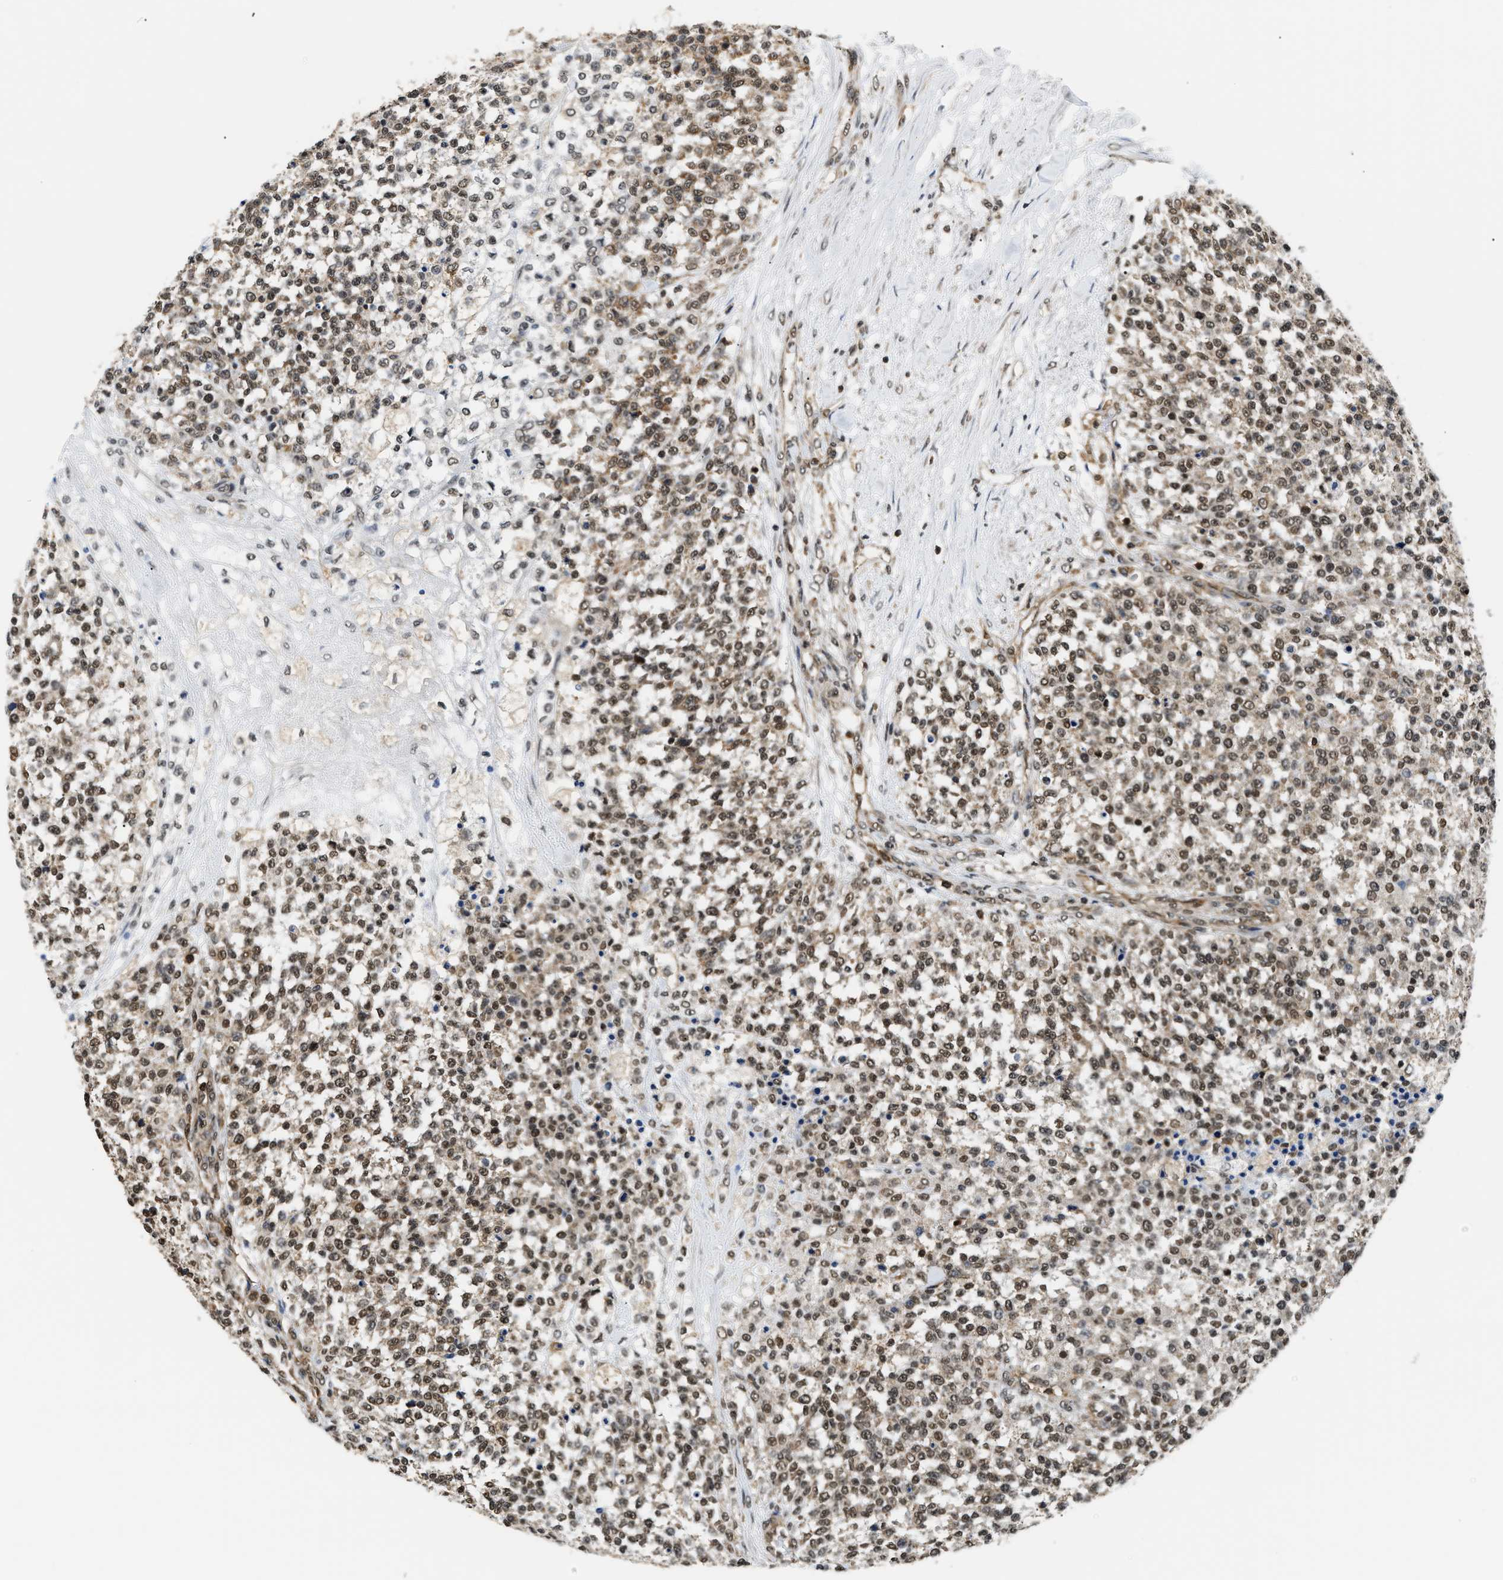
{"staining": {"intensity": "moderate", "quantity": ">75%", "location": "nuclear"}, "tissue": "testis cancer", "cell_type": "Tumor cells", "image_type": "cancer", "snomed": [{"axis": "morphology", "description": "Seminoma, NOS"}, {"axis": "topography", "description": "Testis"}], "caption": "The histopathology image exhibits staining of testis cancer, revealing moderate nuclear protein expression (brown color) within tumor cells.", "gene": "STK10", "patient": {"sex": "male", "age": 59}}